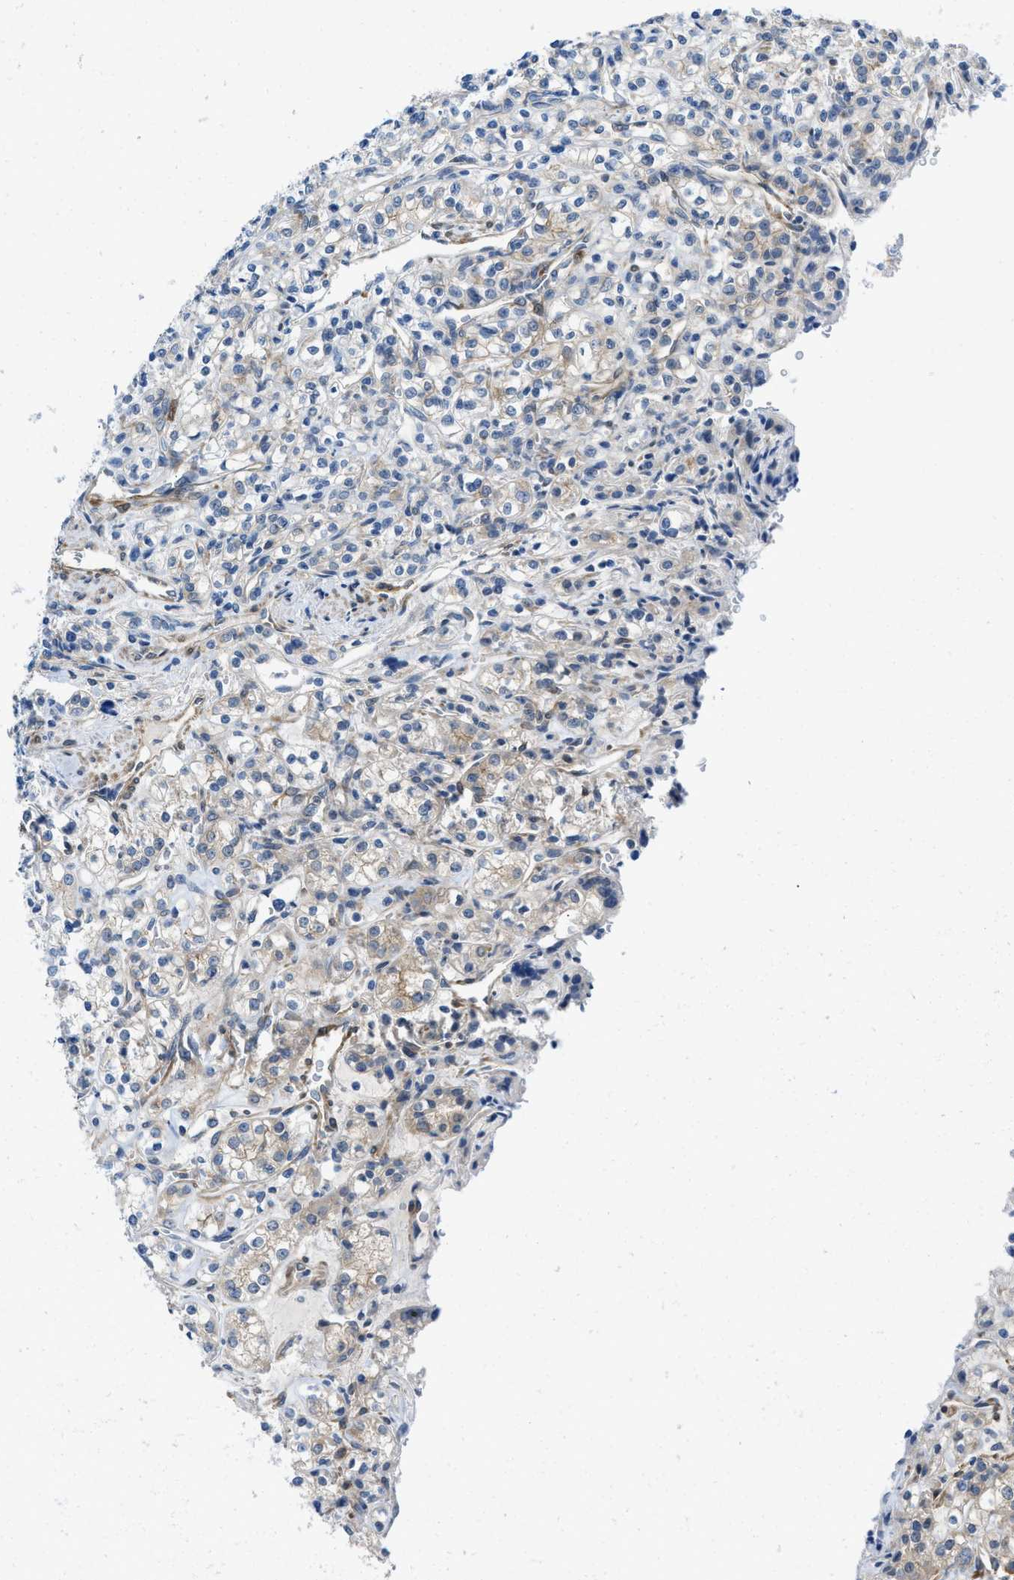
{"staining": {"intensity": "weak", "quantity": "25%-75%", "location": "cytoplasmic/membranous"}, "tissue": "renal cancer", "cell_type": "Tumor cells", "image_type": "cancer", "snomed": [{"axis": "morphology", "description": "Adenocarcinoma, NOS"}, {"axis": "topography", "description": "Kidney"}], "caption": "Approximately 25%-75% of tumor cells in human adenocarcinoma (renal) reveal weak cytoplasmic/membranous protein staining as visualized by brown immunohistochemical staining.", "gene": "PDLIM5", "patient": {"sex": "male", "age": 77}}